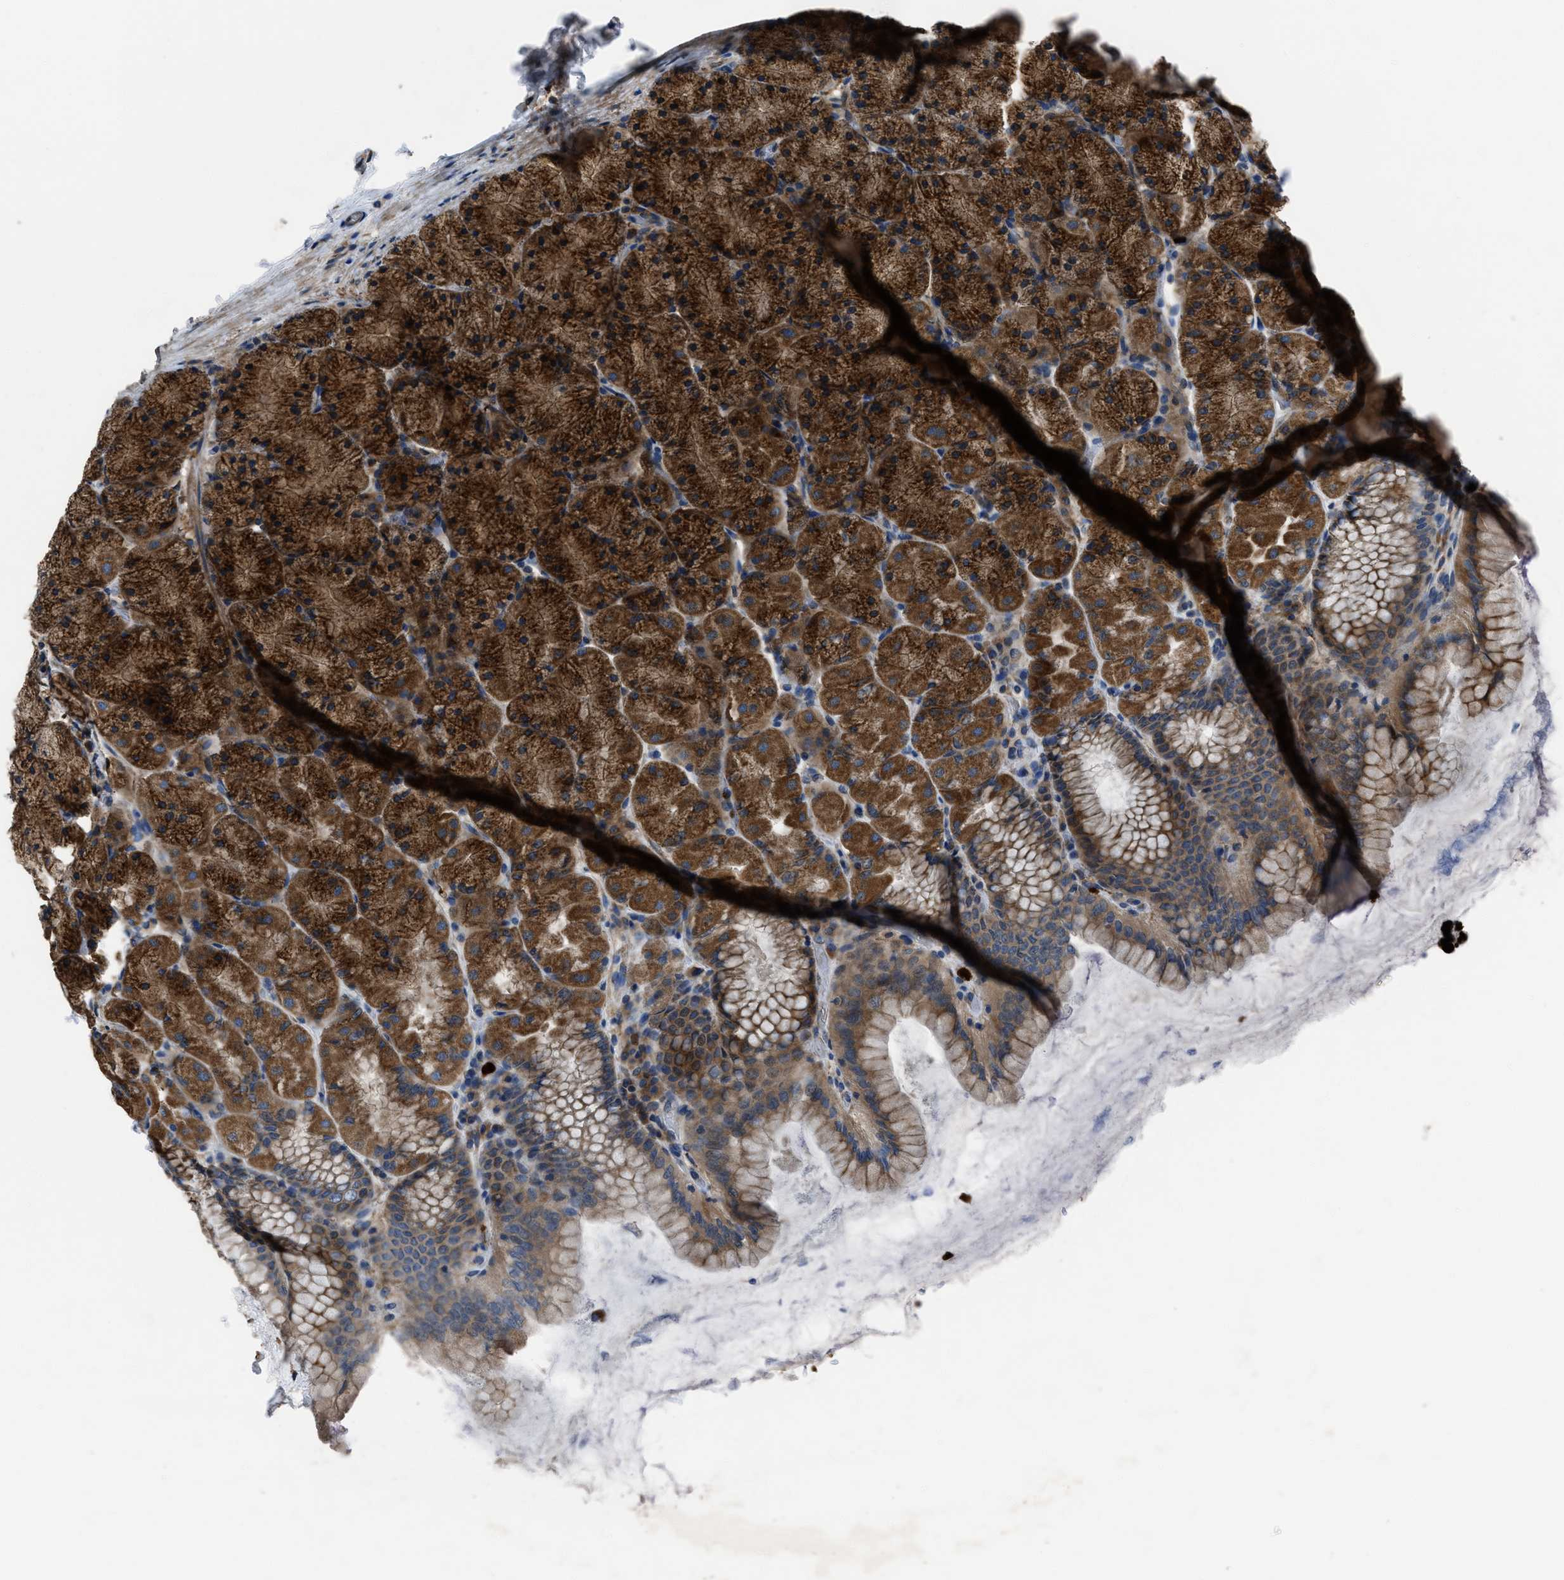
{"staining": {"intensity": "strong", "quantity": ">75%", "location": "cytoplasmic/membranous"}, "tissue": "stomach", "cell_type": "Glandular cells", "image_type": "normal", "snomed": [{"axis": "morphology", "description": "Normal tissue, NOS"}, {"axis": "topography", "description": "Stomach, upper"}], "caption": "Immunohistochemistry (IHC) (DAB (3,3'-diaminobenzidine)) staining of benign stomach demonstrates strong cytoplasmic/membranous protein positivity in approximately >75% of glandular cells.", "gene": "ANGPT1", "patient": {"sex": "female", "age": 56}}